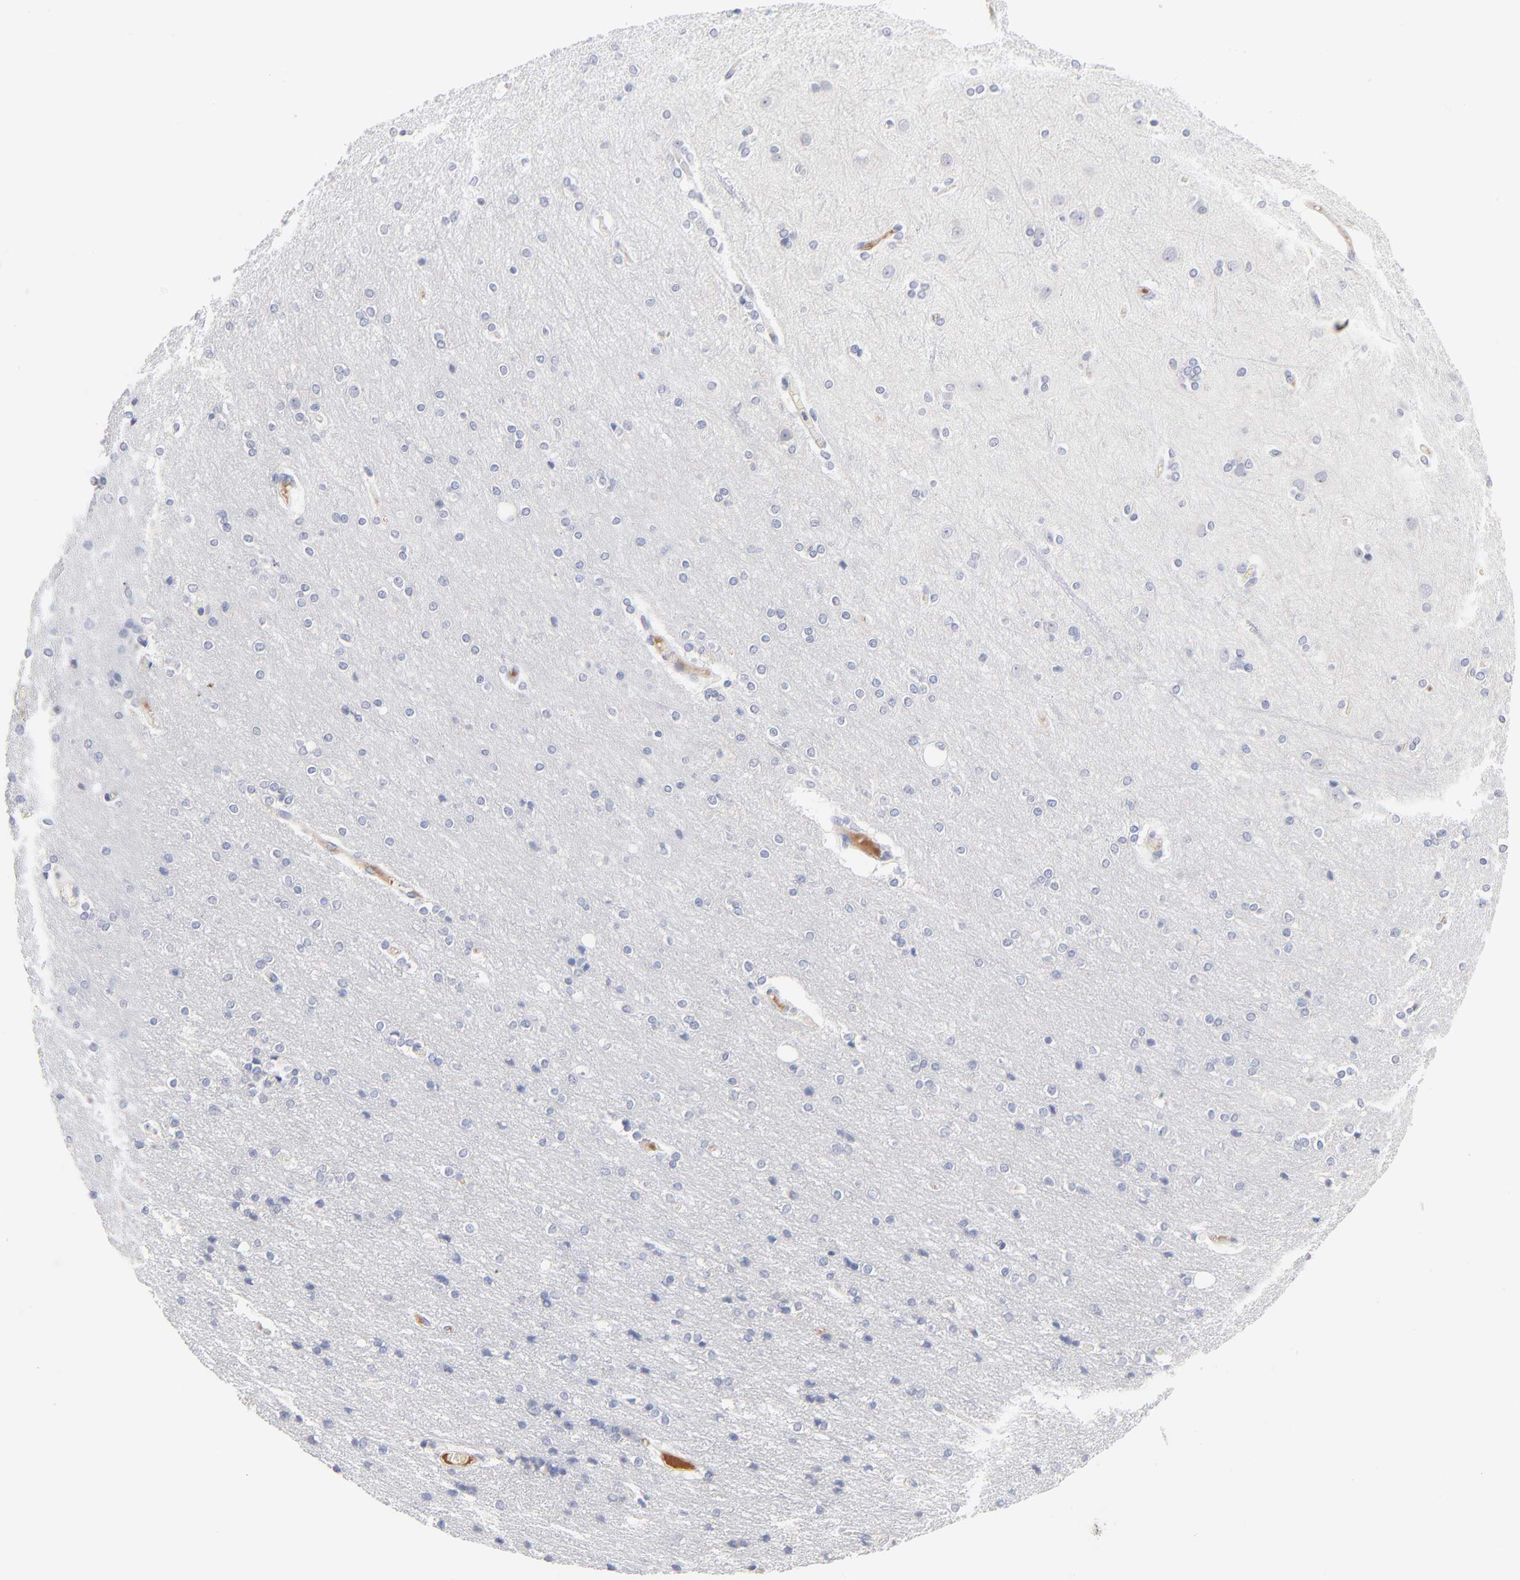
{"staining": {"intensity": "negative", "quantity": "none", "location": "none"}, "tissue": "cerebral cortex", "cell_type": "Endothelial cells", "image_type": "normal", "snomed": [{"axis": "morphology", "description": "Normal tissue, NOS"}, {"axis": "topography", "description": "Cerebral cortex"}], "caption": "The immunohistochemistry histopathology image has no significant positivity in endothelial cells of cerebral cortex. (Brightfield microscopy of DAB immunohistochemistry at high magnification).", "gene": "F12", "patient": {"sex": "female", "age": 54}}